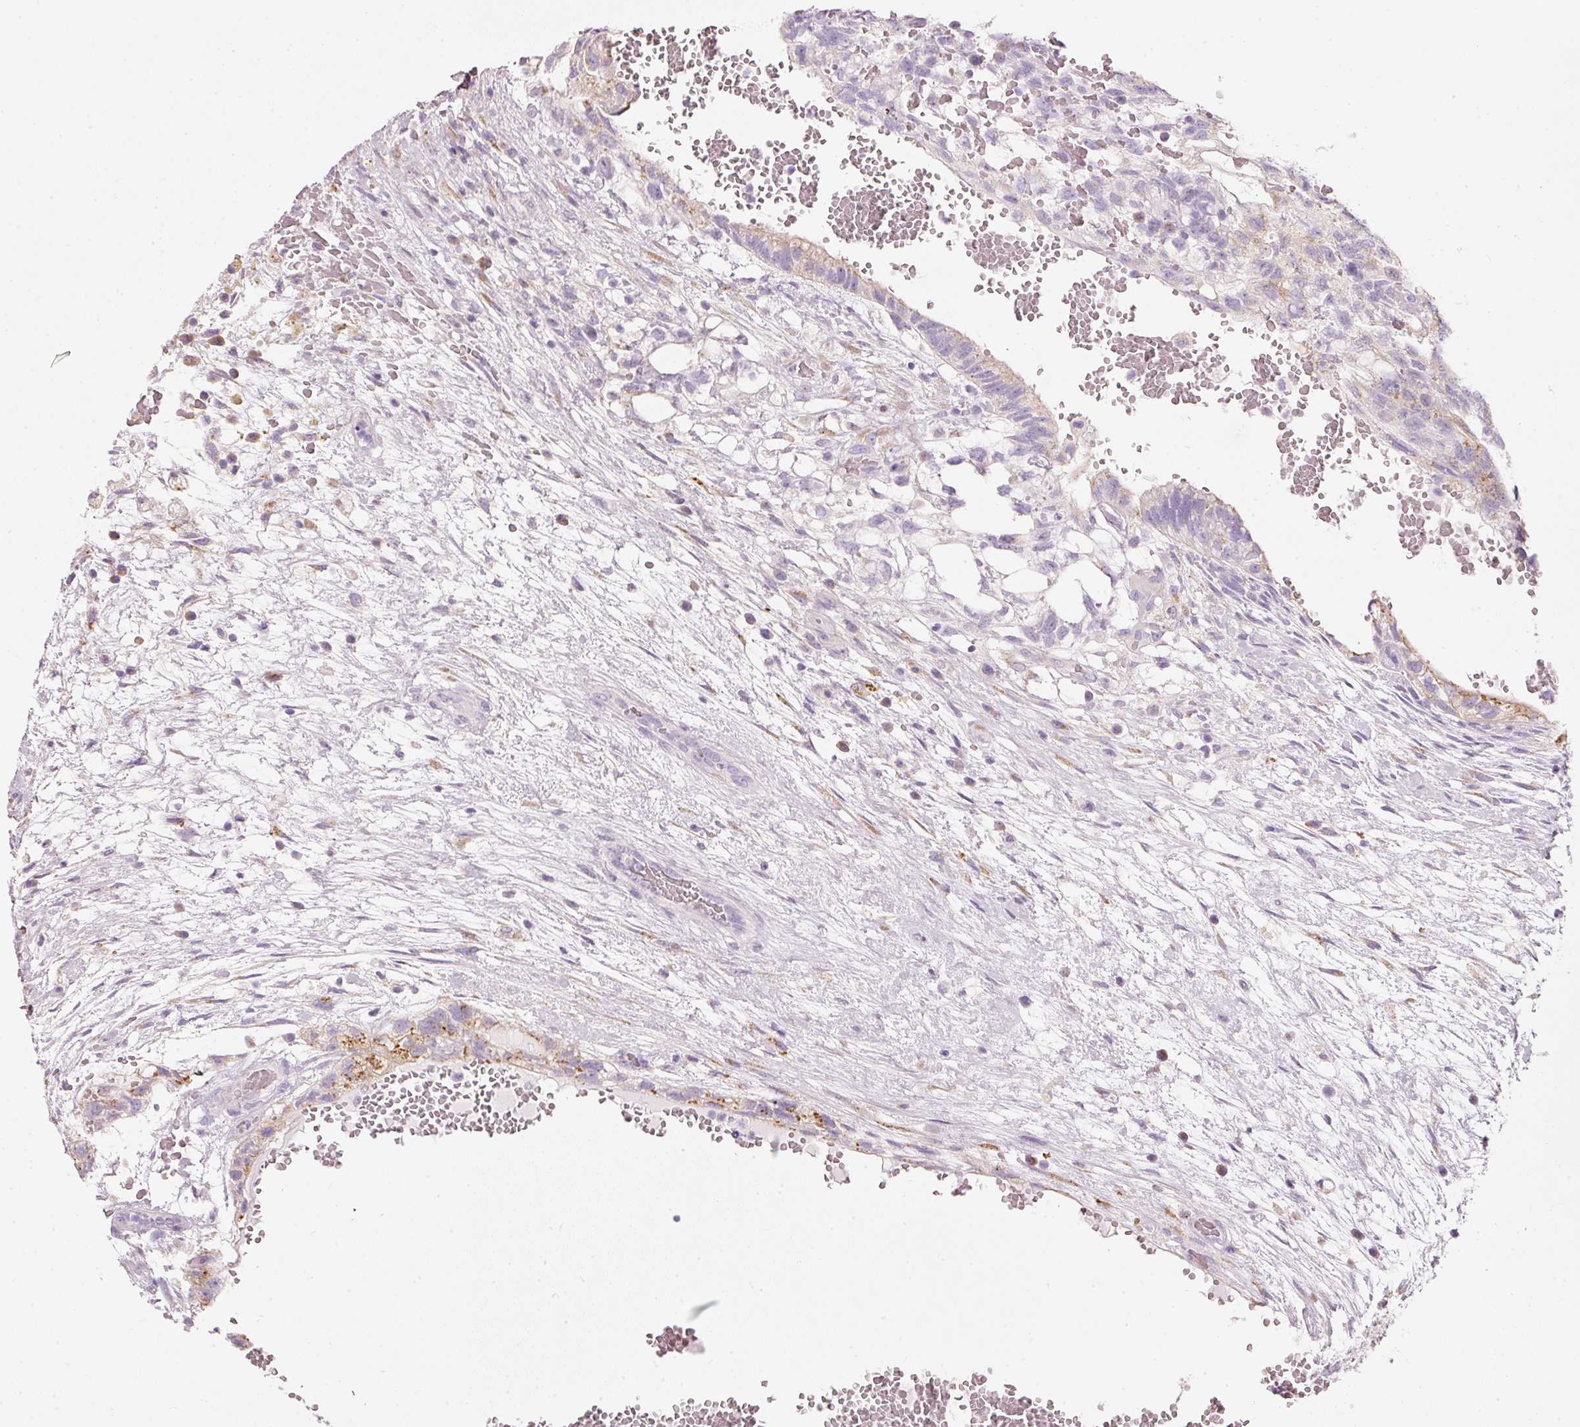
{"staining": {"intensity": "negative", "quantity": "none", "location": "none"}, "tissue": "testis cancer", "cell_type": "Tumor cells", "image_type": "cancer", "snomed": [{"axis": "morphology", "description": "Normal tissue, NOS"}, {"axis": "morphology", "description": "Carcinoma, Embryonal, NOS"}, {"axis": "topography", "description": "Testis"}], "caption": "The histopathology image shows no significant staining in tumor cells of testis embryonal carcinoma.", "gene": "PDXDC1", "patient": {"sex": "male", "age": 32}}